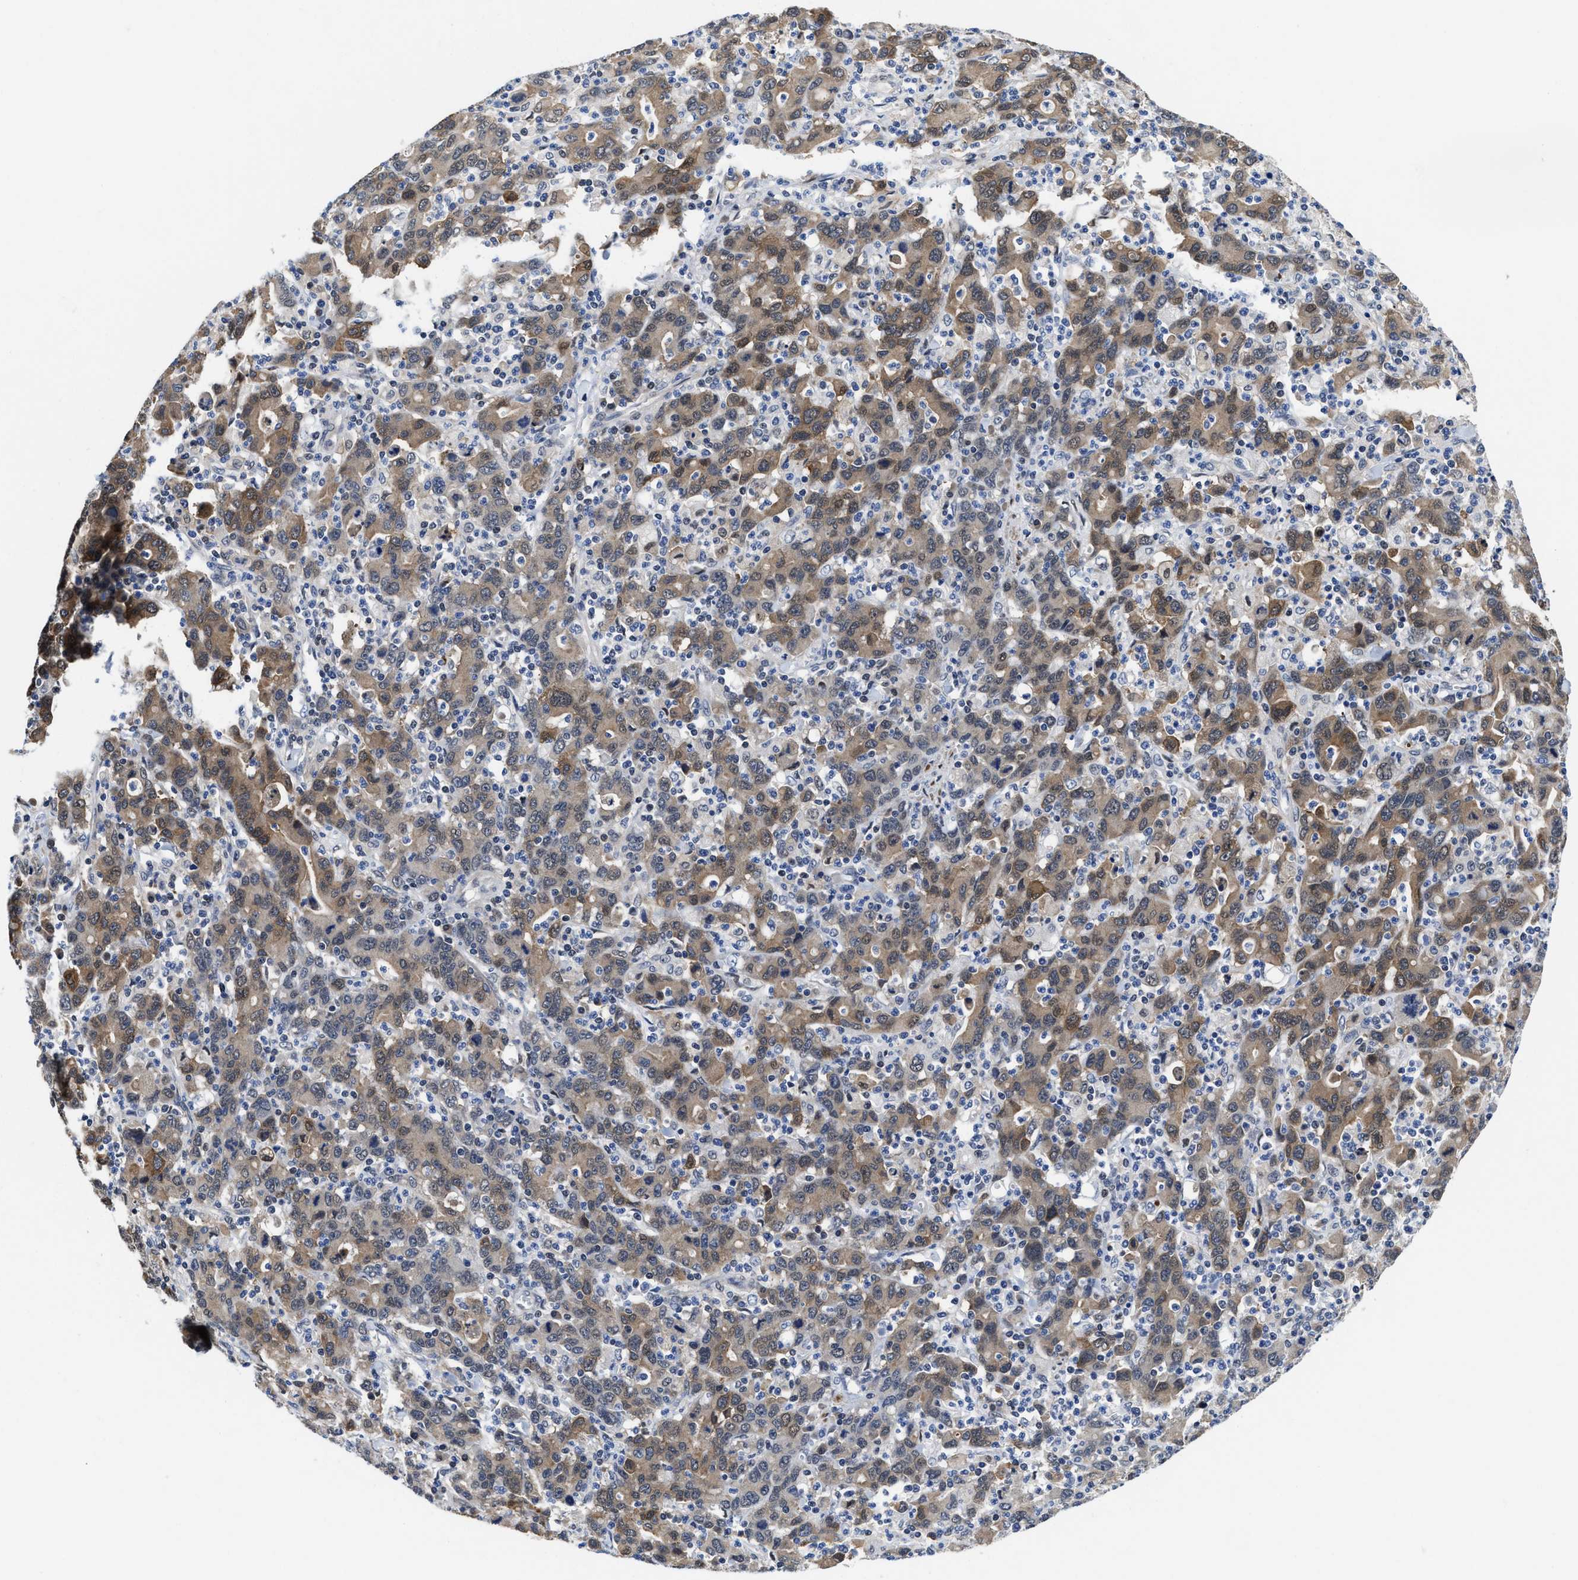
{"staining": {"intensity": "moderate", "quantity": ">75%", "location": "cytoplasmic/membranous"}, "tissue": "stomach cancer", "cell_type": "Tumor cells", "image_type": "cancer", "snomed": [{"axis": "morphology", "description": "Adenocarcinoma, NOS"}, {"axis": "topography", "description": "Stomach, upper"}], "caption": "Adenocarcinoma (stomach) stained with immunohistochemistry reveals moderate cytoplasmic/membranous expression in about >75% of tumor cells.", "gene": "KIF12", "patient": {"sex": "male", "age": 69}}